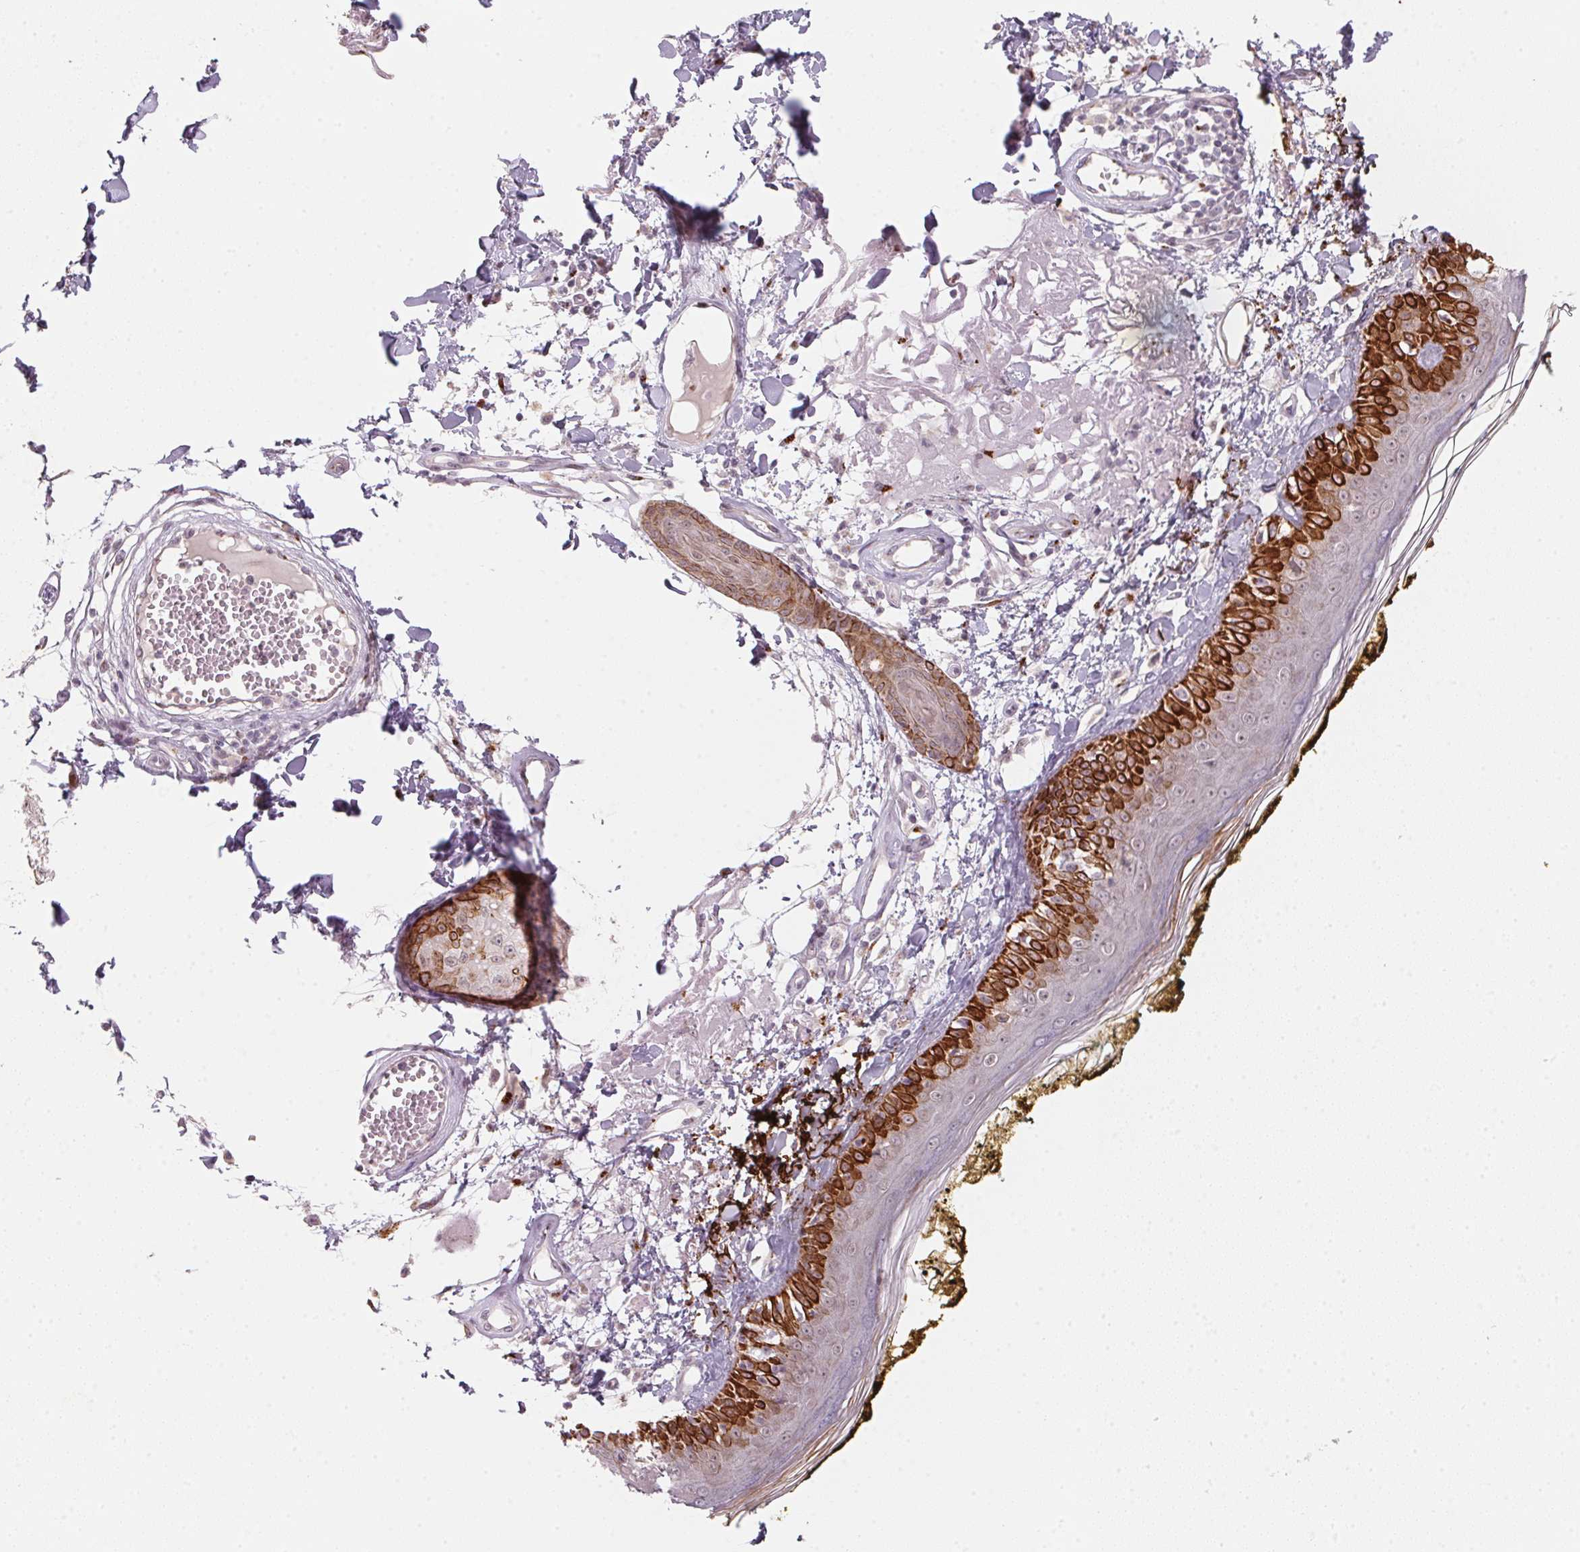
{"staining": {"intensity": "strong", "quantity": "<25%", "location": "cytoplasmic/membranous"}, "tissue": "skin", "cell_type": "Fibroblasts", "image_type": "normal", "snomed": [{"axis": "morphology", "description": "Normal tissue, NOS"}, {"axis": "topography", "description": "Skin"}], "caption": "A histopathology image showing strong cytoplasmic/membranous staining in approximately <25% of fibroblasts in unremarkable skin, as visualized by brown immunohistochemical staining.", "gene": "RAB22A", "patient": {"sex": "male", "age": 76}}